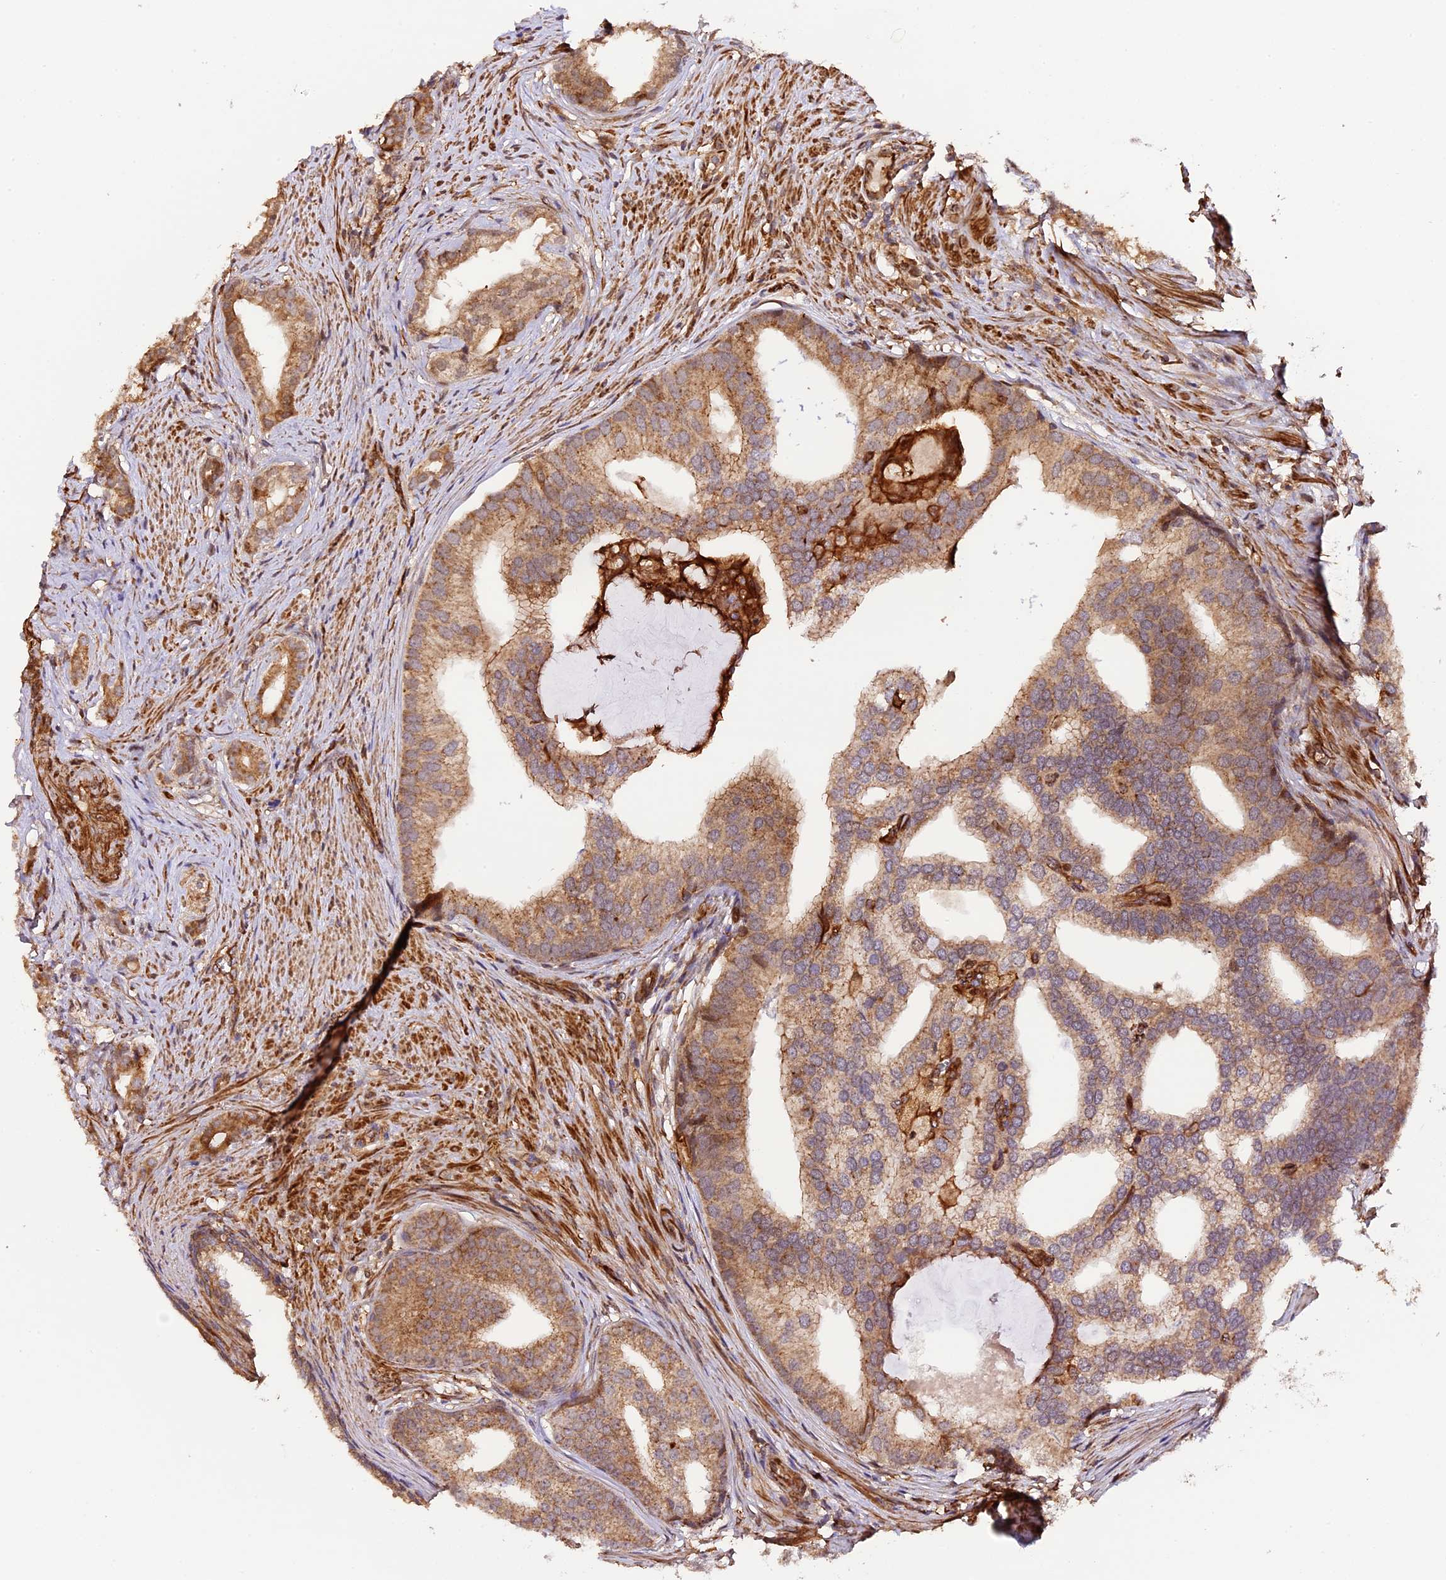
{"staining": {"intensity": "moderate", "quantity": ">75%", "location": "cytoplasmic/membranous"}, "tissue": "prostate cancer", "cell_type": "Tumor cells", "image_type": "cancer", "snomed": [{"axis": "morphology", "description": "Adenocarcinoma, Low grade"}, {"axis": "topography", "description": "Prostate"}], "caption": "Immunohistochemistry (DAB (3,3'-diaminobenzidine)) staining of prostate cancer reveals moderate cytoplasmic/membranous protein expression in about >75% of tumor cells. The protein is stained brown, and the nuclei are stained in blue (DAB (3,3'-diaminobenzidine) IHC with brightfield microscopy, high magnification).", "gene": "HERPUD1", "patient": {"sex": "male", "age": 71}}